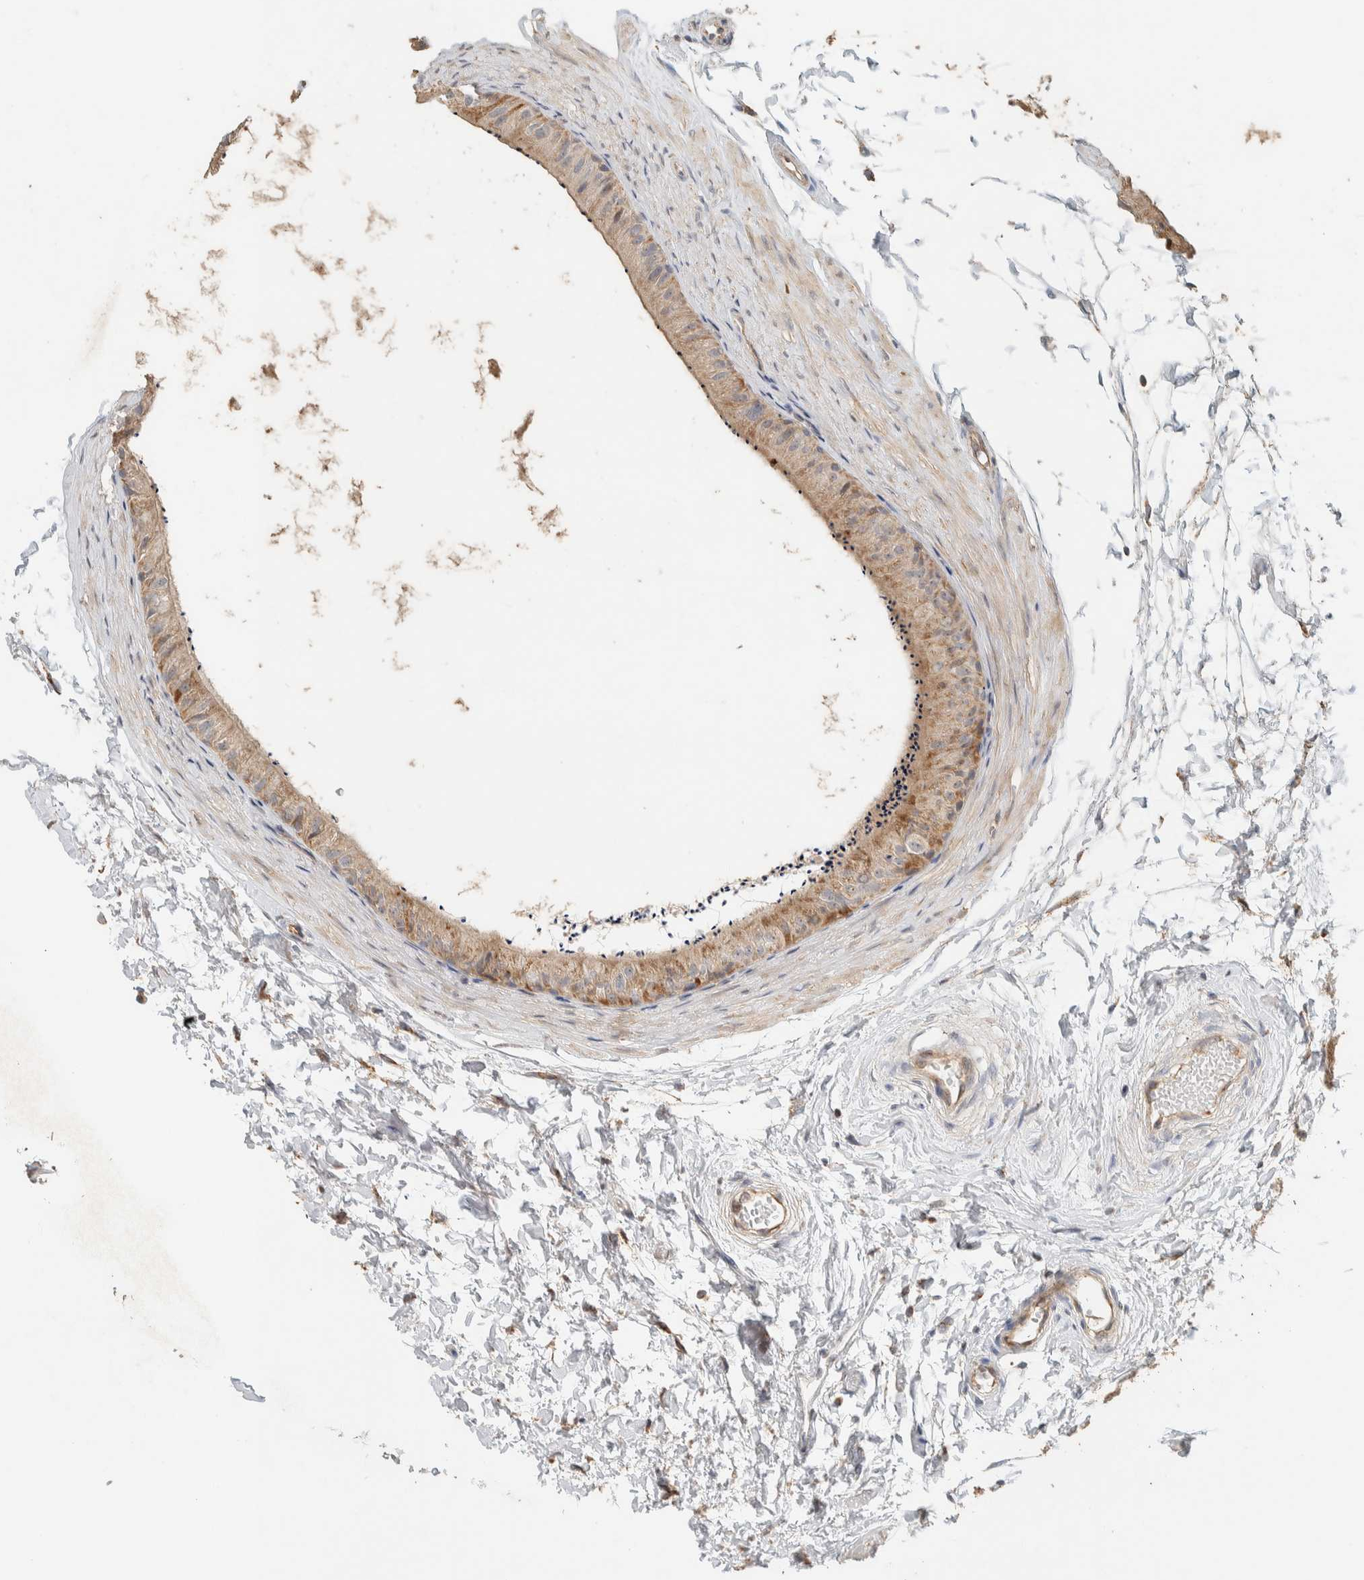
{"staining": {"intensity": "moderate", "quantity": ">75%", "location": "cytoplasmic/membranous"}, "tissue": "epididymis", "cell_type": "Glandular cells", "image_type": "normal", "snomed": [{"axis": "morphology", "description": "Normal tissue, NOS"}, {"axis": "topography", "description": "Epididymis"}], "caption": "Epididymis was stained to show a protein in brown. There is medium levels of moderate cytoplasmic/membranous expression in about >75% of glandular cells.", "gene": "PDE7B", "patient": {"sex": "male", "age": 56}}